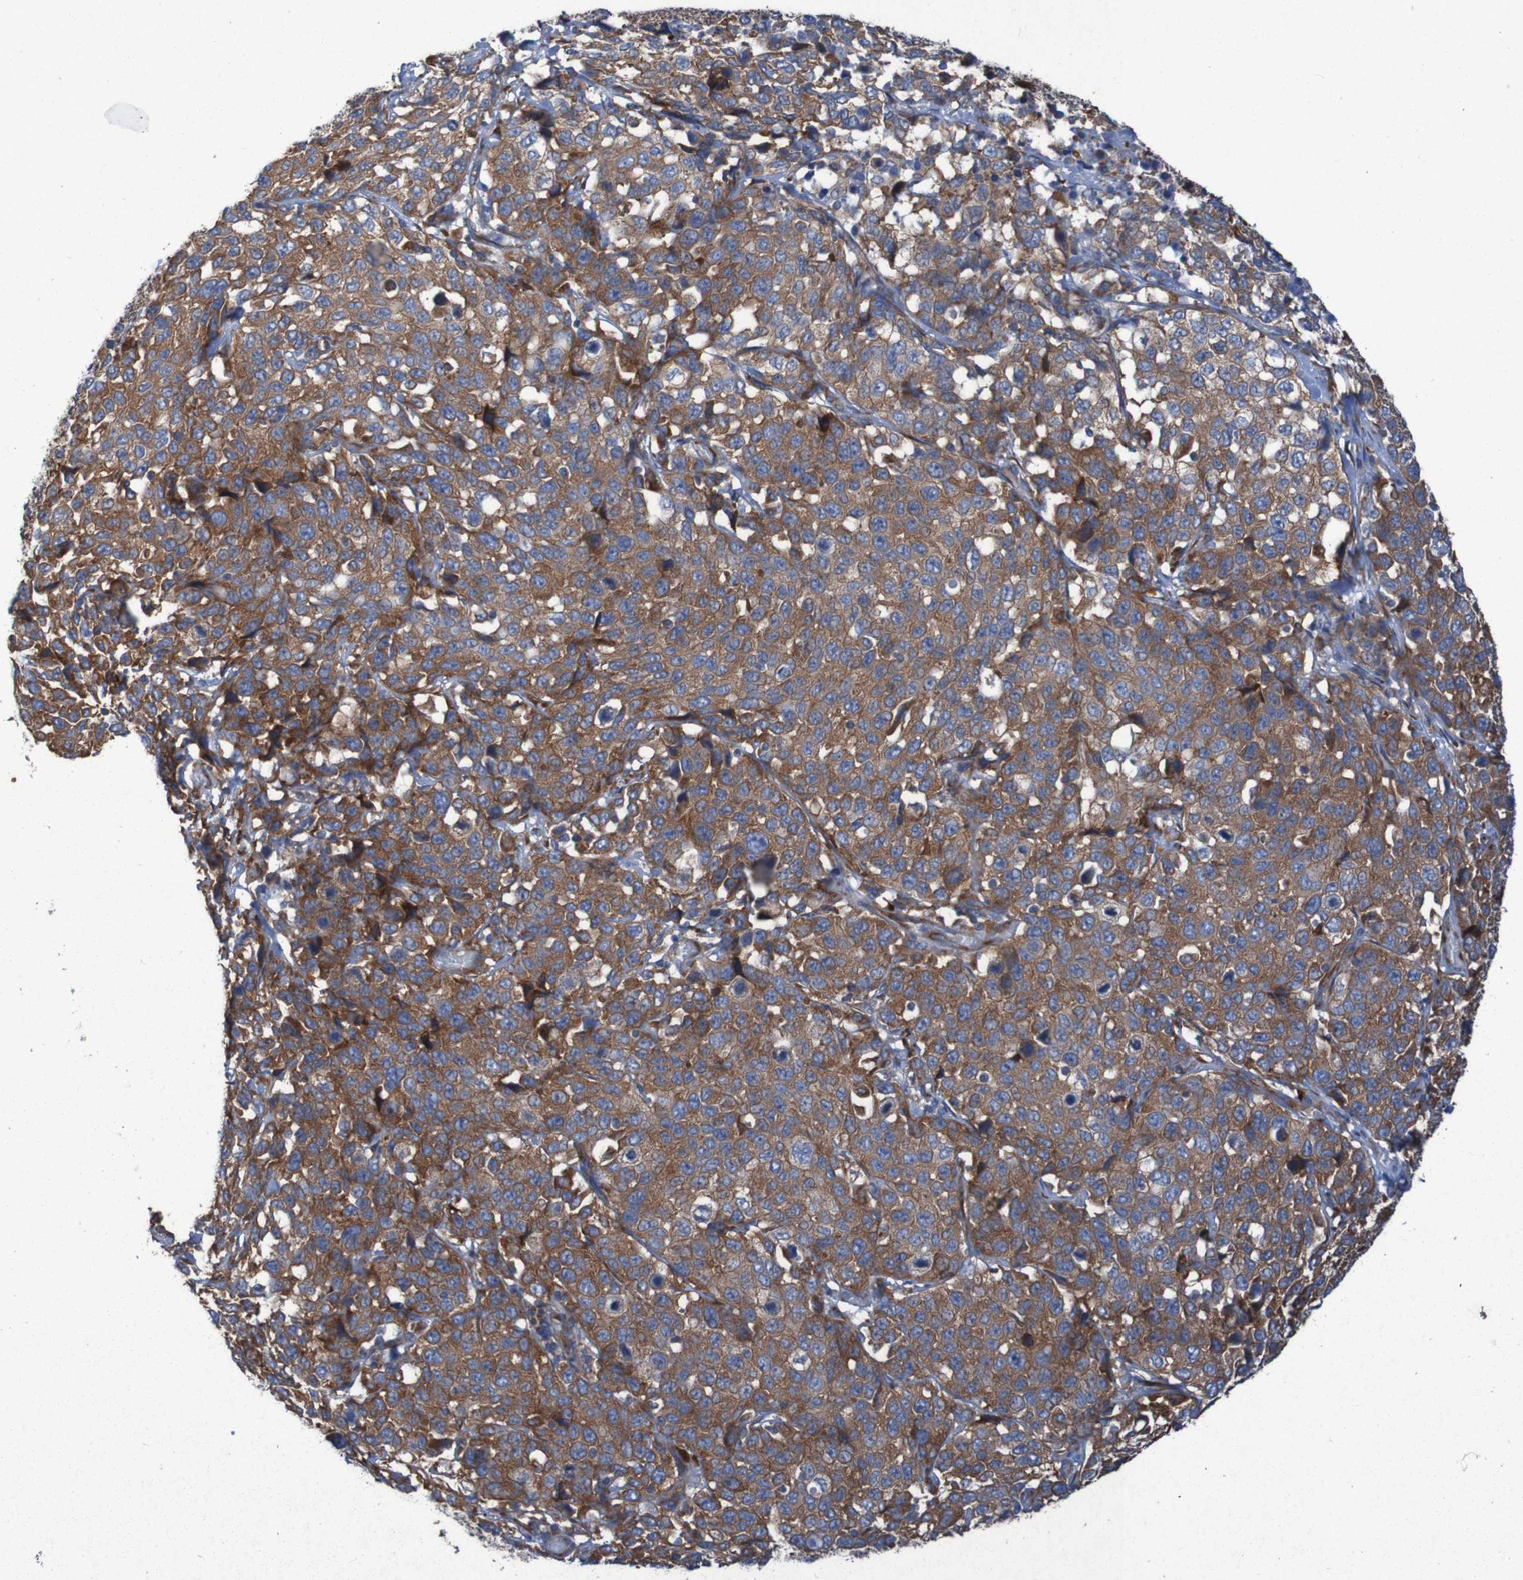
{"staining": {"intensity": "strong", "quantity": ">75%", "location": "cytoplasmic/membranous"}, "tissue": "stomach cancer", "cell_type": "Tumor cells", "image_type": "cancer", "snomed": [{"axis": "morphology", "description": "Normal tissue, NOS"}, {"axis": "morphology", "description": "Adenocarcinoma, NOS"}, {"axis": "topography", "description": "Stomach"}], "caption": "Protein staining of stomach cancer tissue exhibits strong cytoplasmic/membranous positivity in about >75% of tumor cells.", "gene": "RPL10", "patient": {"sex": "male", "age": 48}}